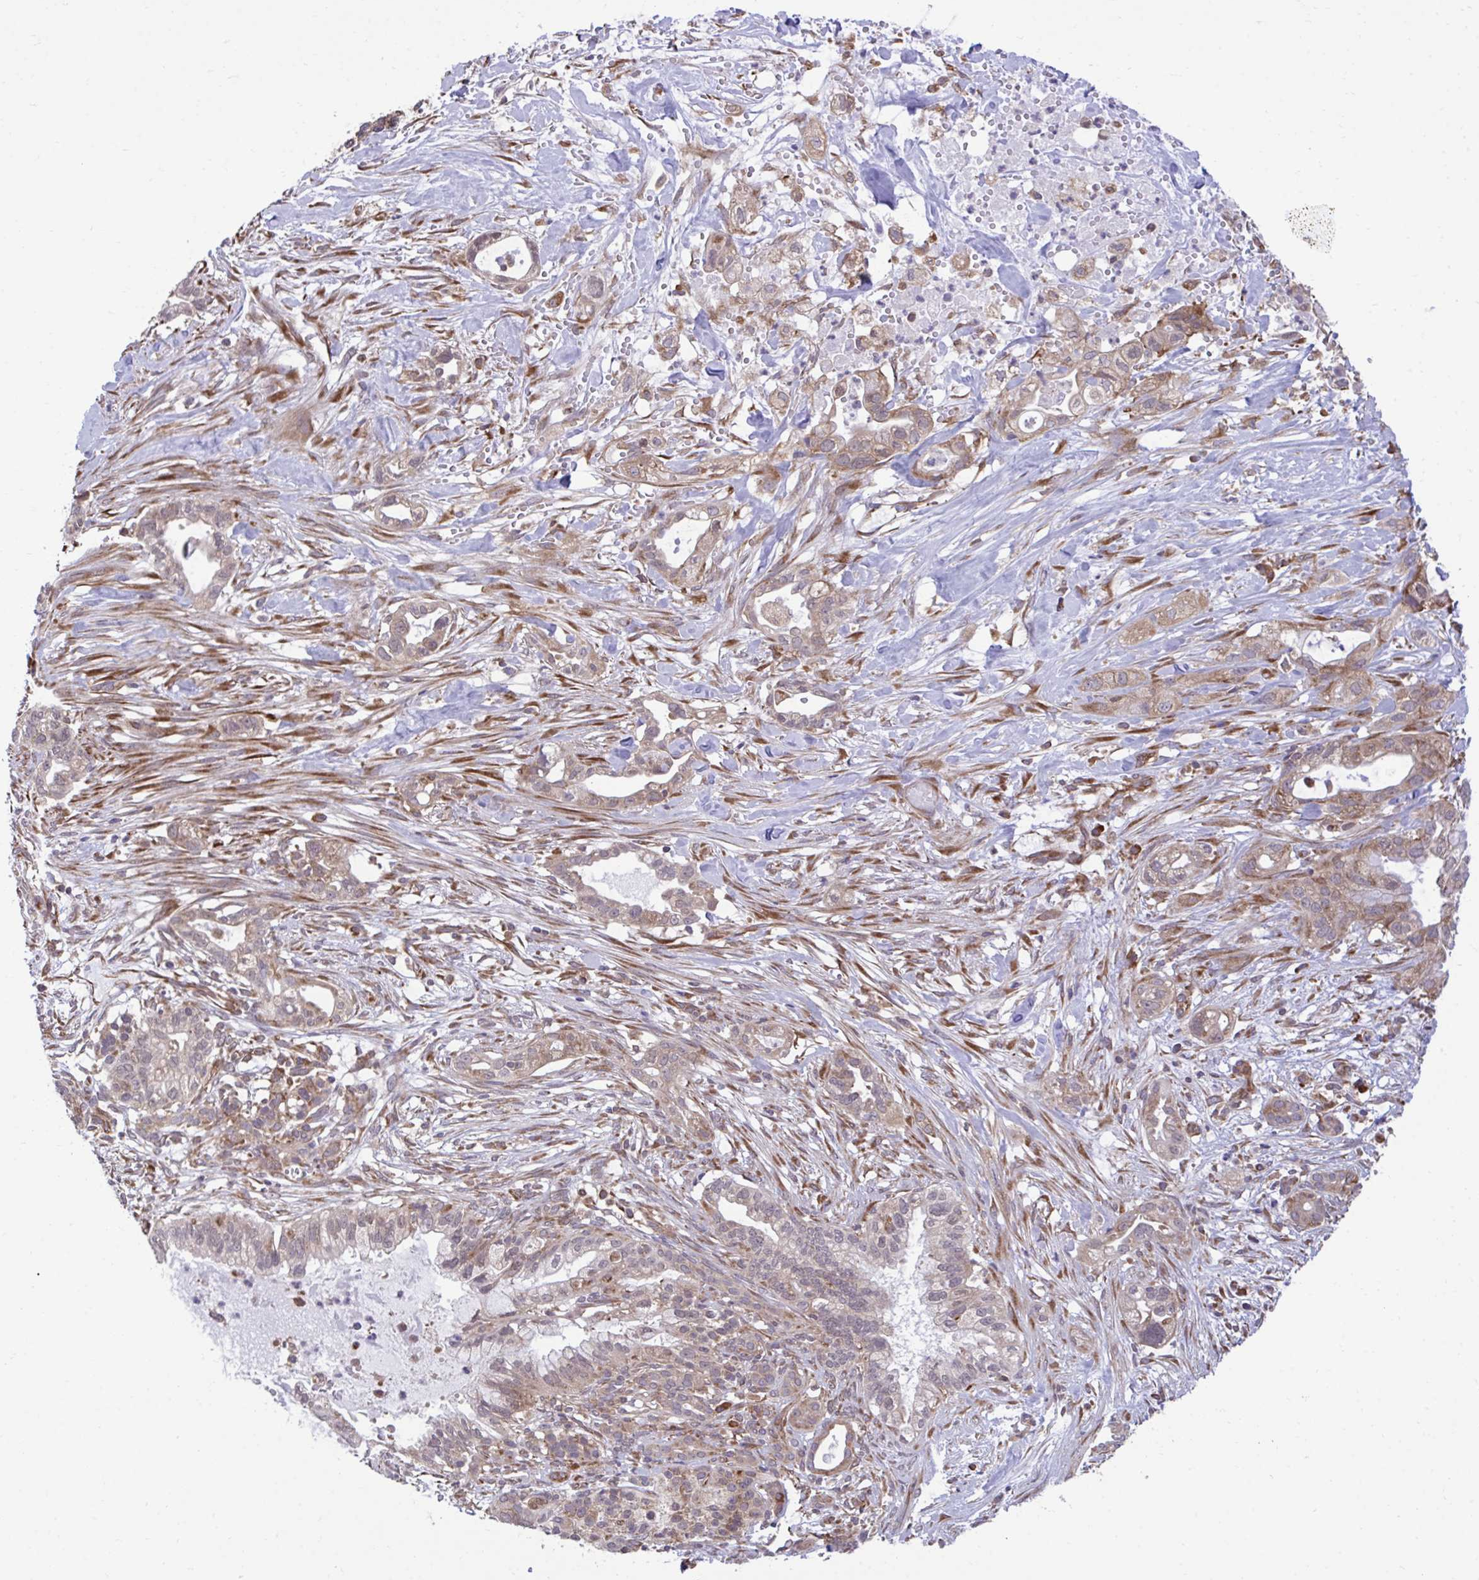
{"staining": {"intensity": "moderate", "quantity": ">75%", "location": "cytoplasmic/membranous"}, "tissue": "pancreatic cancer", "cell_type": "Tumor cells", "image_type": "cancer", "snomed": [{"axis": "morphology", "description": "Adenocarcinoma, NOS"}, {"axis": "topography", "description": "Pancreas"}], "caption": "An immunohistochemistry (IHC) image of tumor tissue is shown. Protein staining in brown shows moderate cytoplasmic/membranous positivity in adenocarcinoma (pancreatic) within tumor cells.", "gene": "RPS15", "patient": {"sex": "male", "age": 44}}